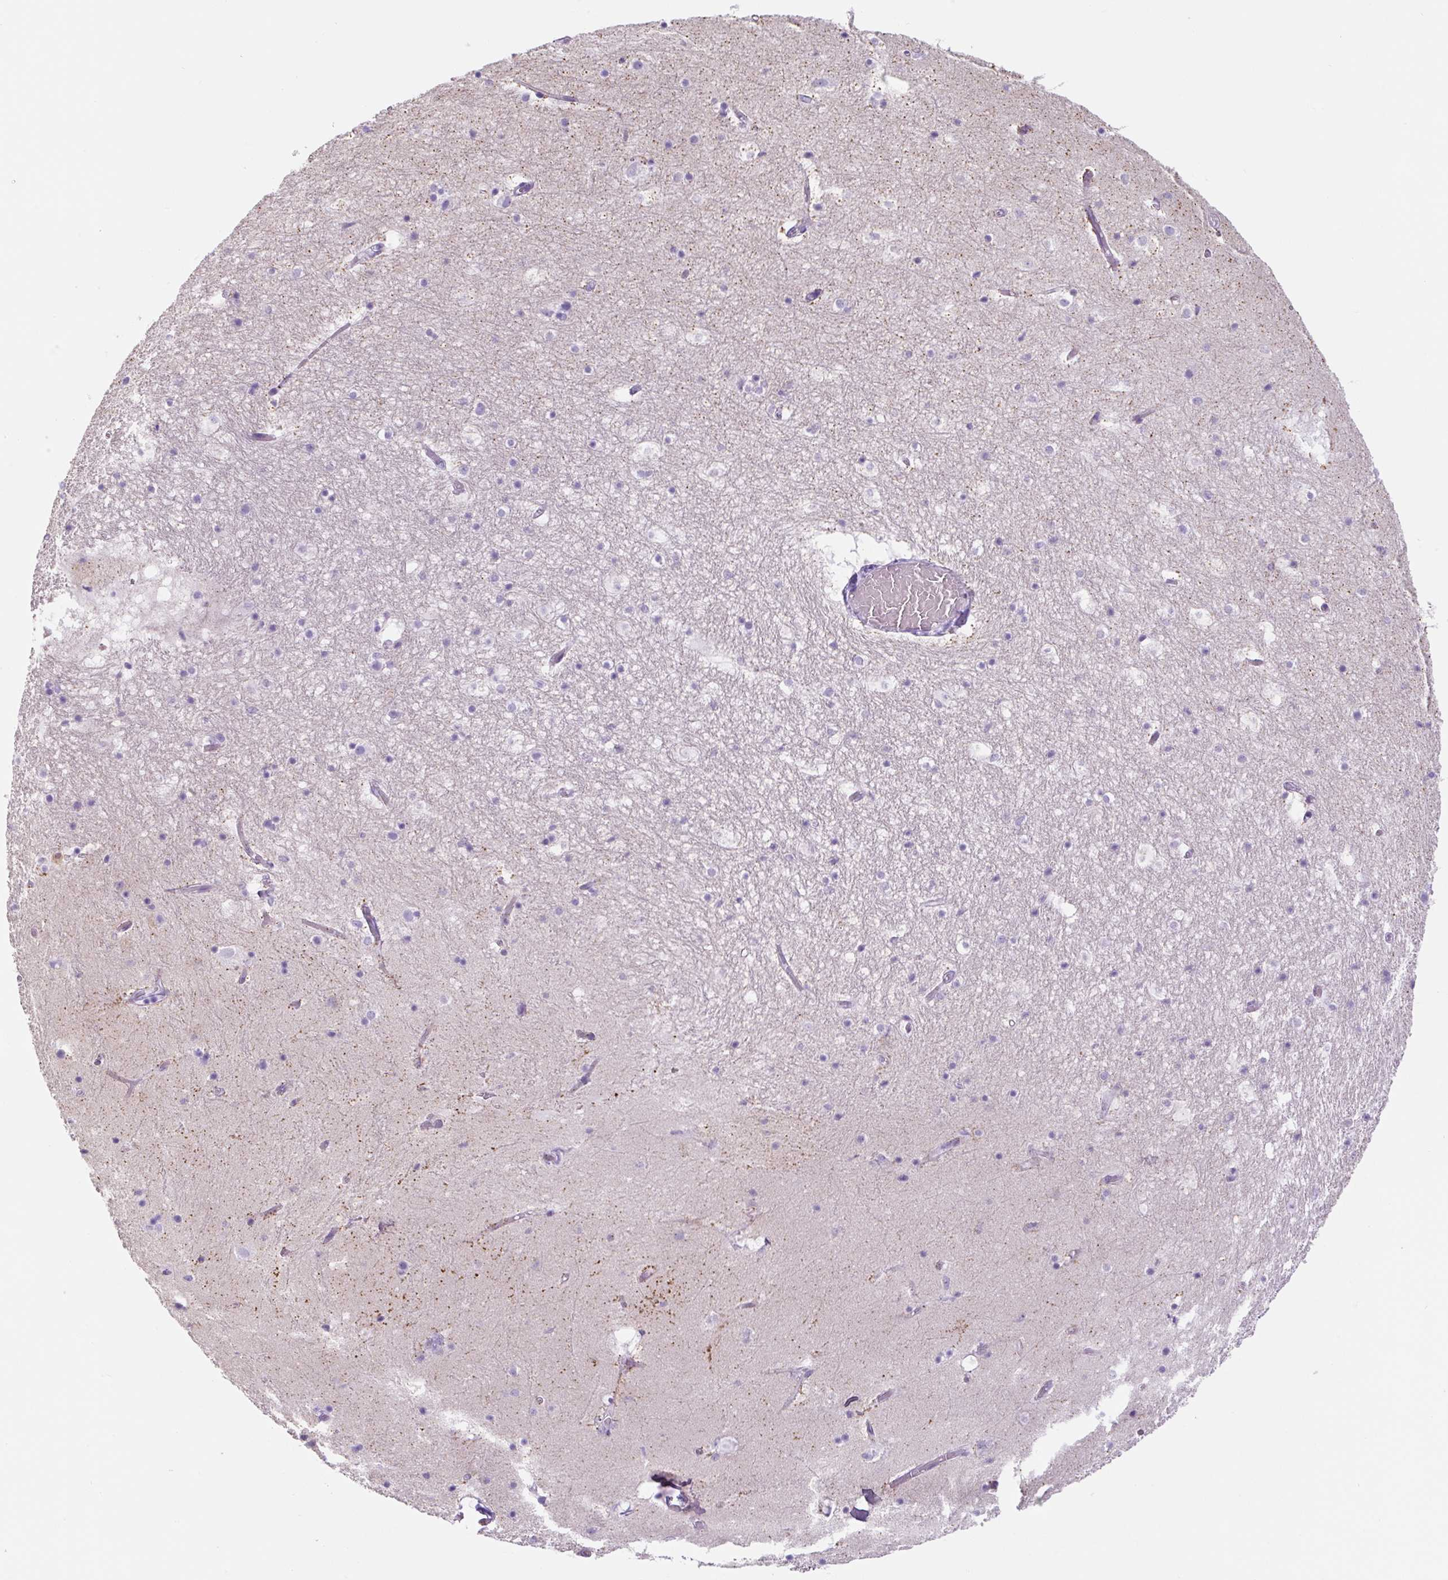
{"staining": {"intensity": "negative", "quantity": "none", "location": "none"}, "tissue": "hippocampus", "cell_type": "Glial cells", "image_type": "normal", "snomed": [{"axis": "morphology", "description": "Normal tissue, NOS"}, {"axis": "topography", "description": "Hippocampus"}], "caption": "The IHC photomicrograph has no significant positivity in glial cells of hippocampus.", "gene": "ADAMTS19", "patient": {"sex": "female", "age": 52}}